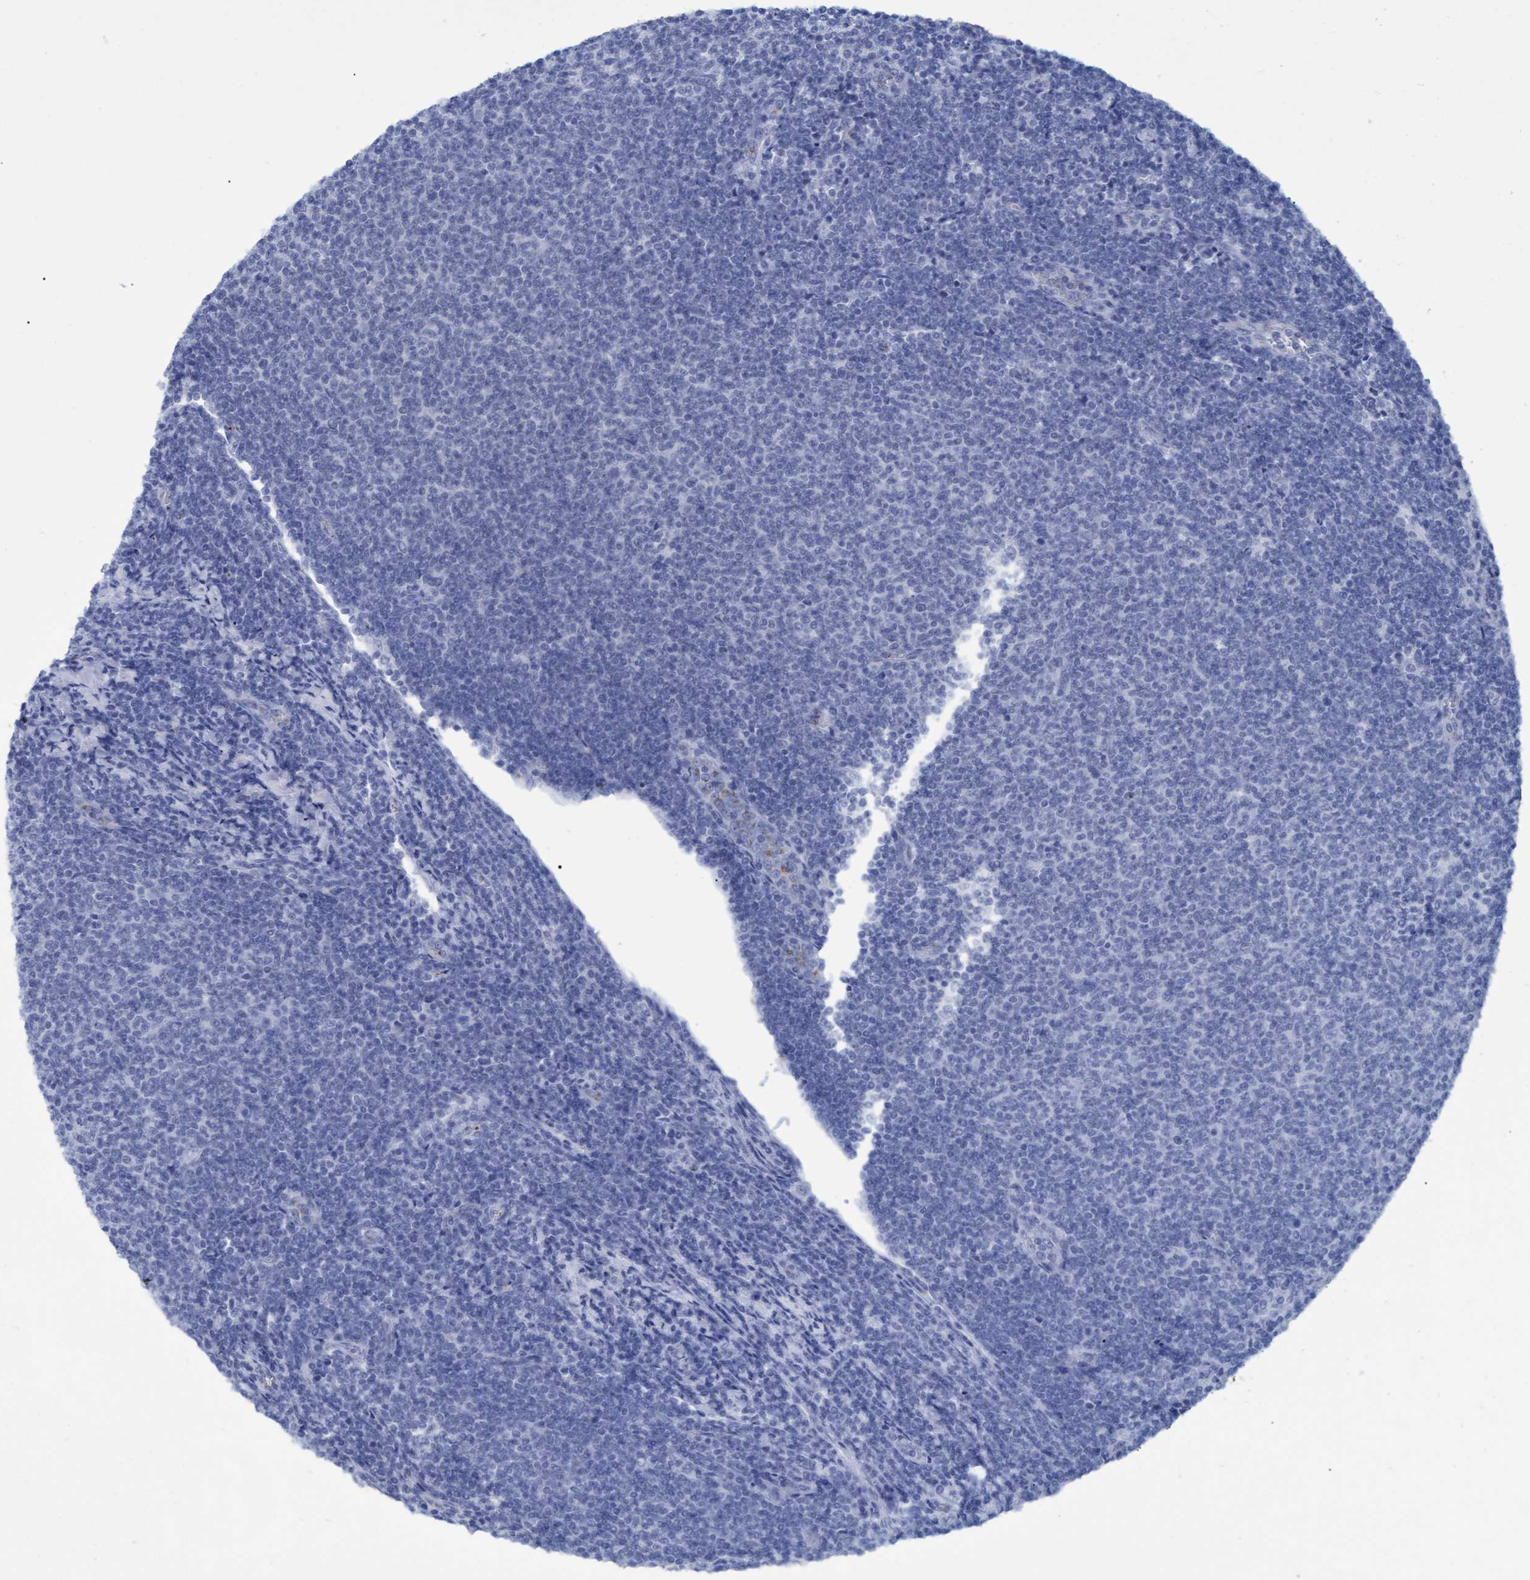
{"staining": {"intensity": "negative", "quantity": "none", "location": "none"}, "tissue": "lymphoma", "cell_type": "Tumor cells", "image_type": "cancer", "snomed": [{"axis": "morphology", "description": "Malignant lymphoma, non-Hodgkin's type, Low grade"}, {"axis": "topography", "description": "Lymph node"}], "caption": "DAB immunohistochemical staining of human lymphoma exhibits no significant positivity in tumor cells.", "gene": "GALC", "patient": {"sex": "male", "age": 66}}